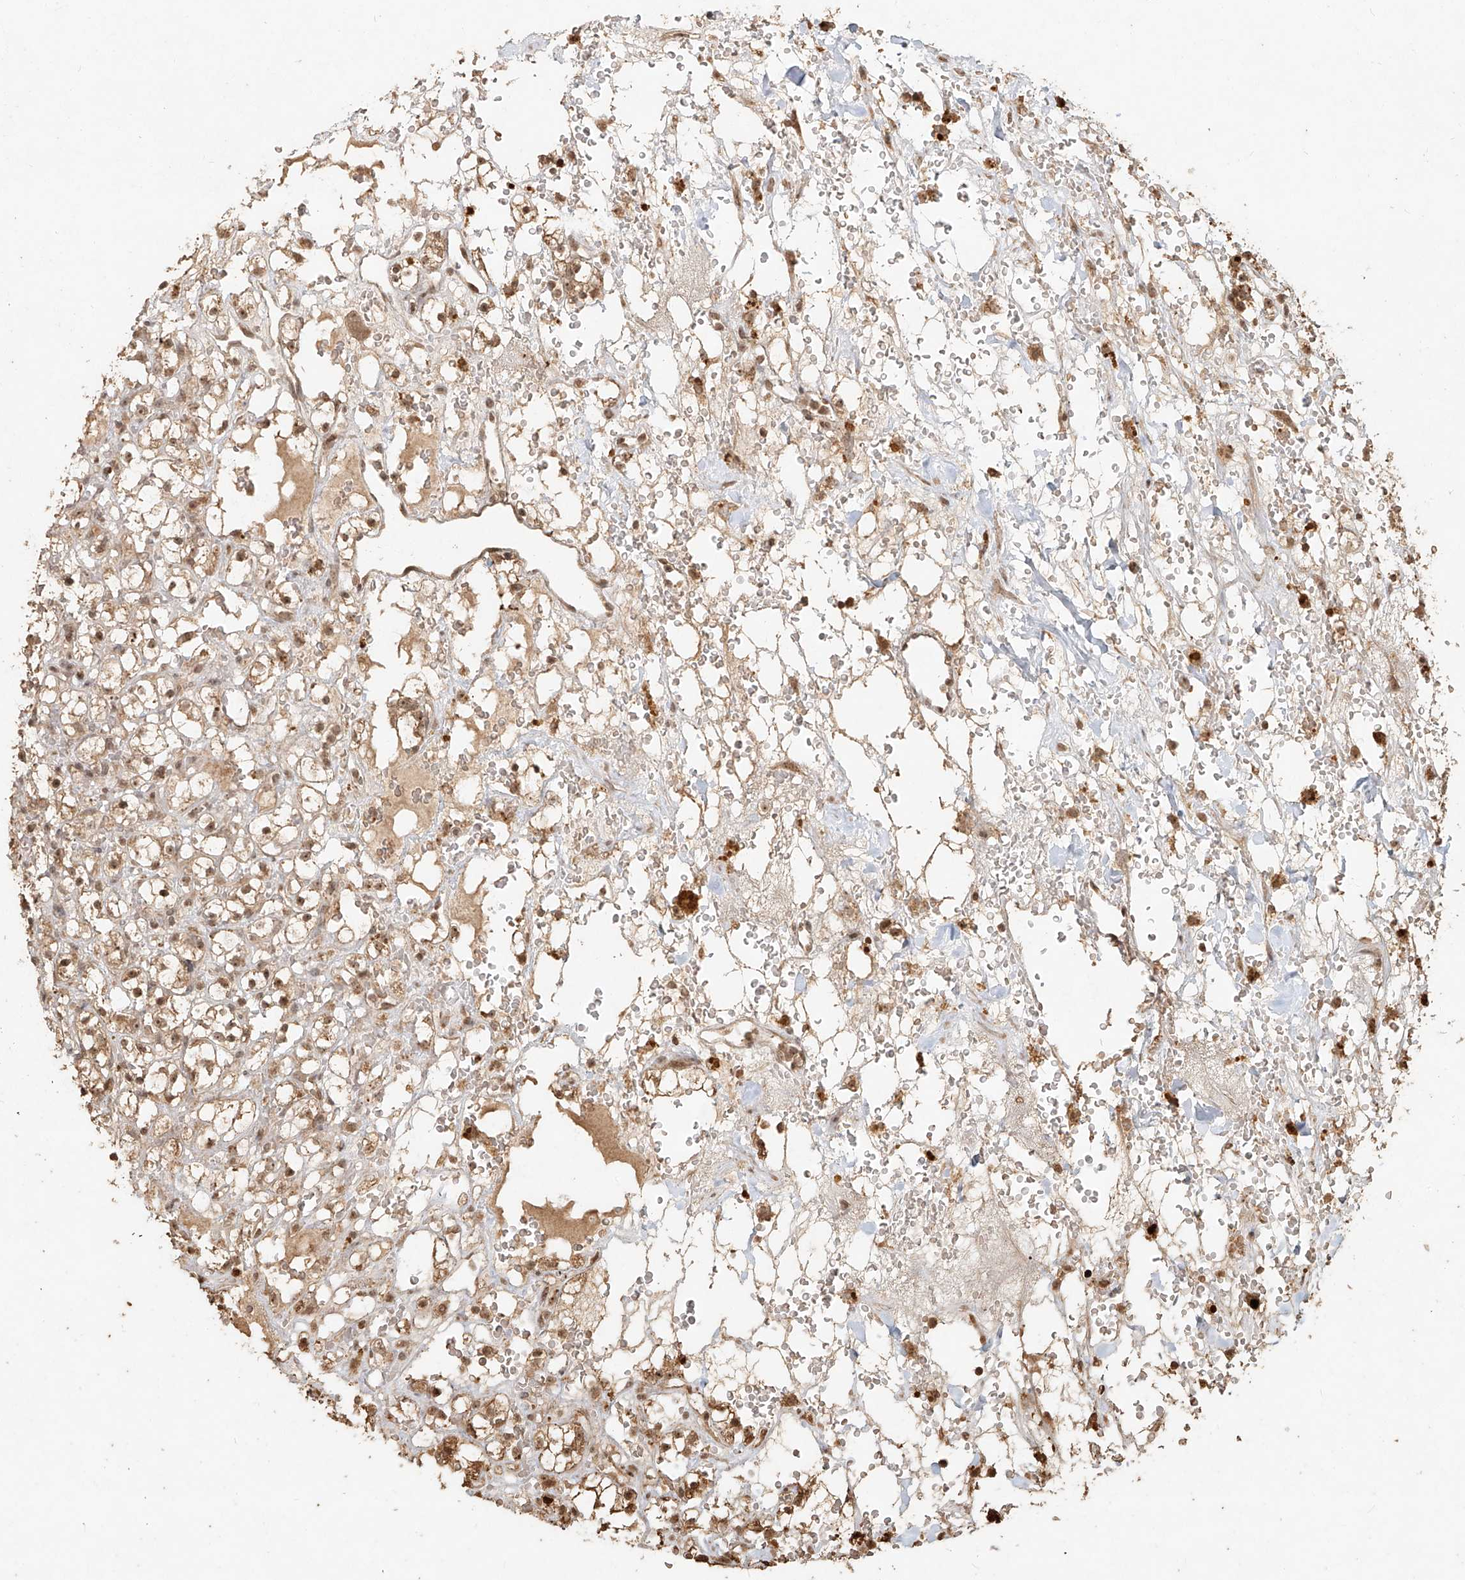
{"staining": {"intensity": "moderate", "quantity": ">75%", "location": "cytoplasmic/membranous,nuclear"}, "tissue": "renal cancer", "cell_type": "Tumor cells", "image_type": "cancer", "snomed": [{"axis": "morphology", "description": "Adenocarcinoma, NOS"}, {"axis": "topography", "description": "Kidney"}], "caption": "Human renal cancer stained for a protein (brown) shows moderate cytoplasmic/membranous and nuclear positive positivity in approximately >75% of tumor cells.", "gene": "UBE2K", "patient": {"sex": "male", "age": 61}}